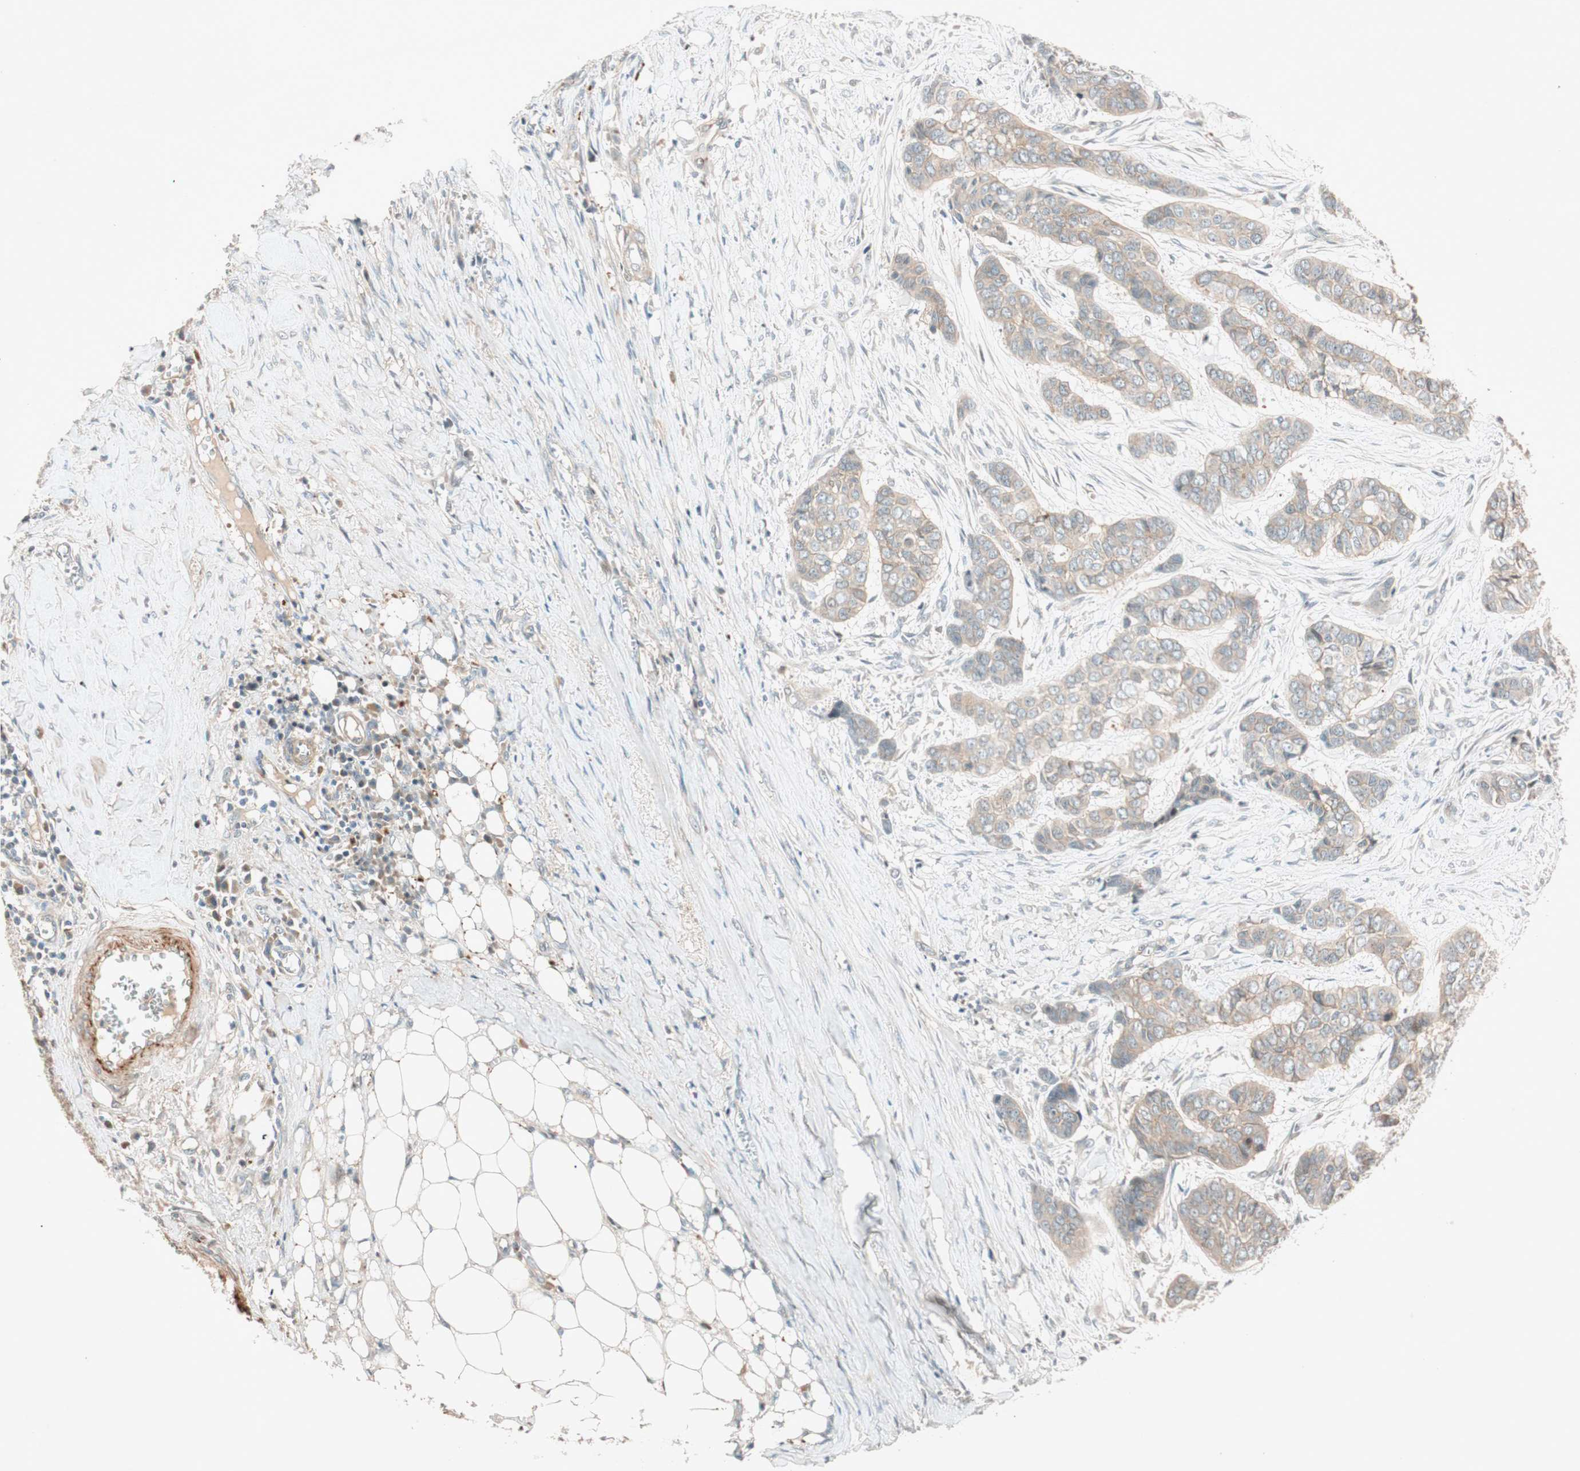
{"staining": {"intensity": "weak", "quantity": ">75%", "location": "cytoplasmic/membranous"}, "tissue": "skin cancer", "cell_type": "Tumor cells", "image_type": "cancer", "snomed": [{"axis": "morphology", "description": "Basal cell carcinoma"}, {"axis": "topography", "description": "Skin"}], "caption": "Skin cancer stained with a protein marker demonstrates weak staining in tumor cells.", "gene": "EPHA6", "patient": {"sex": "female", "age": 64}}